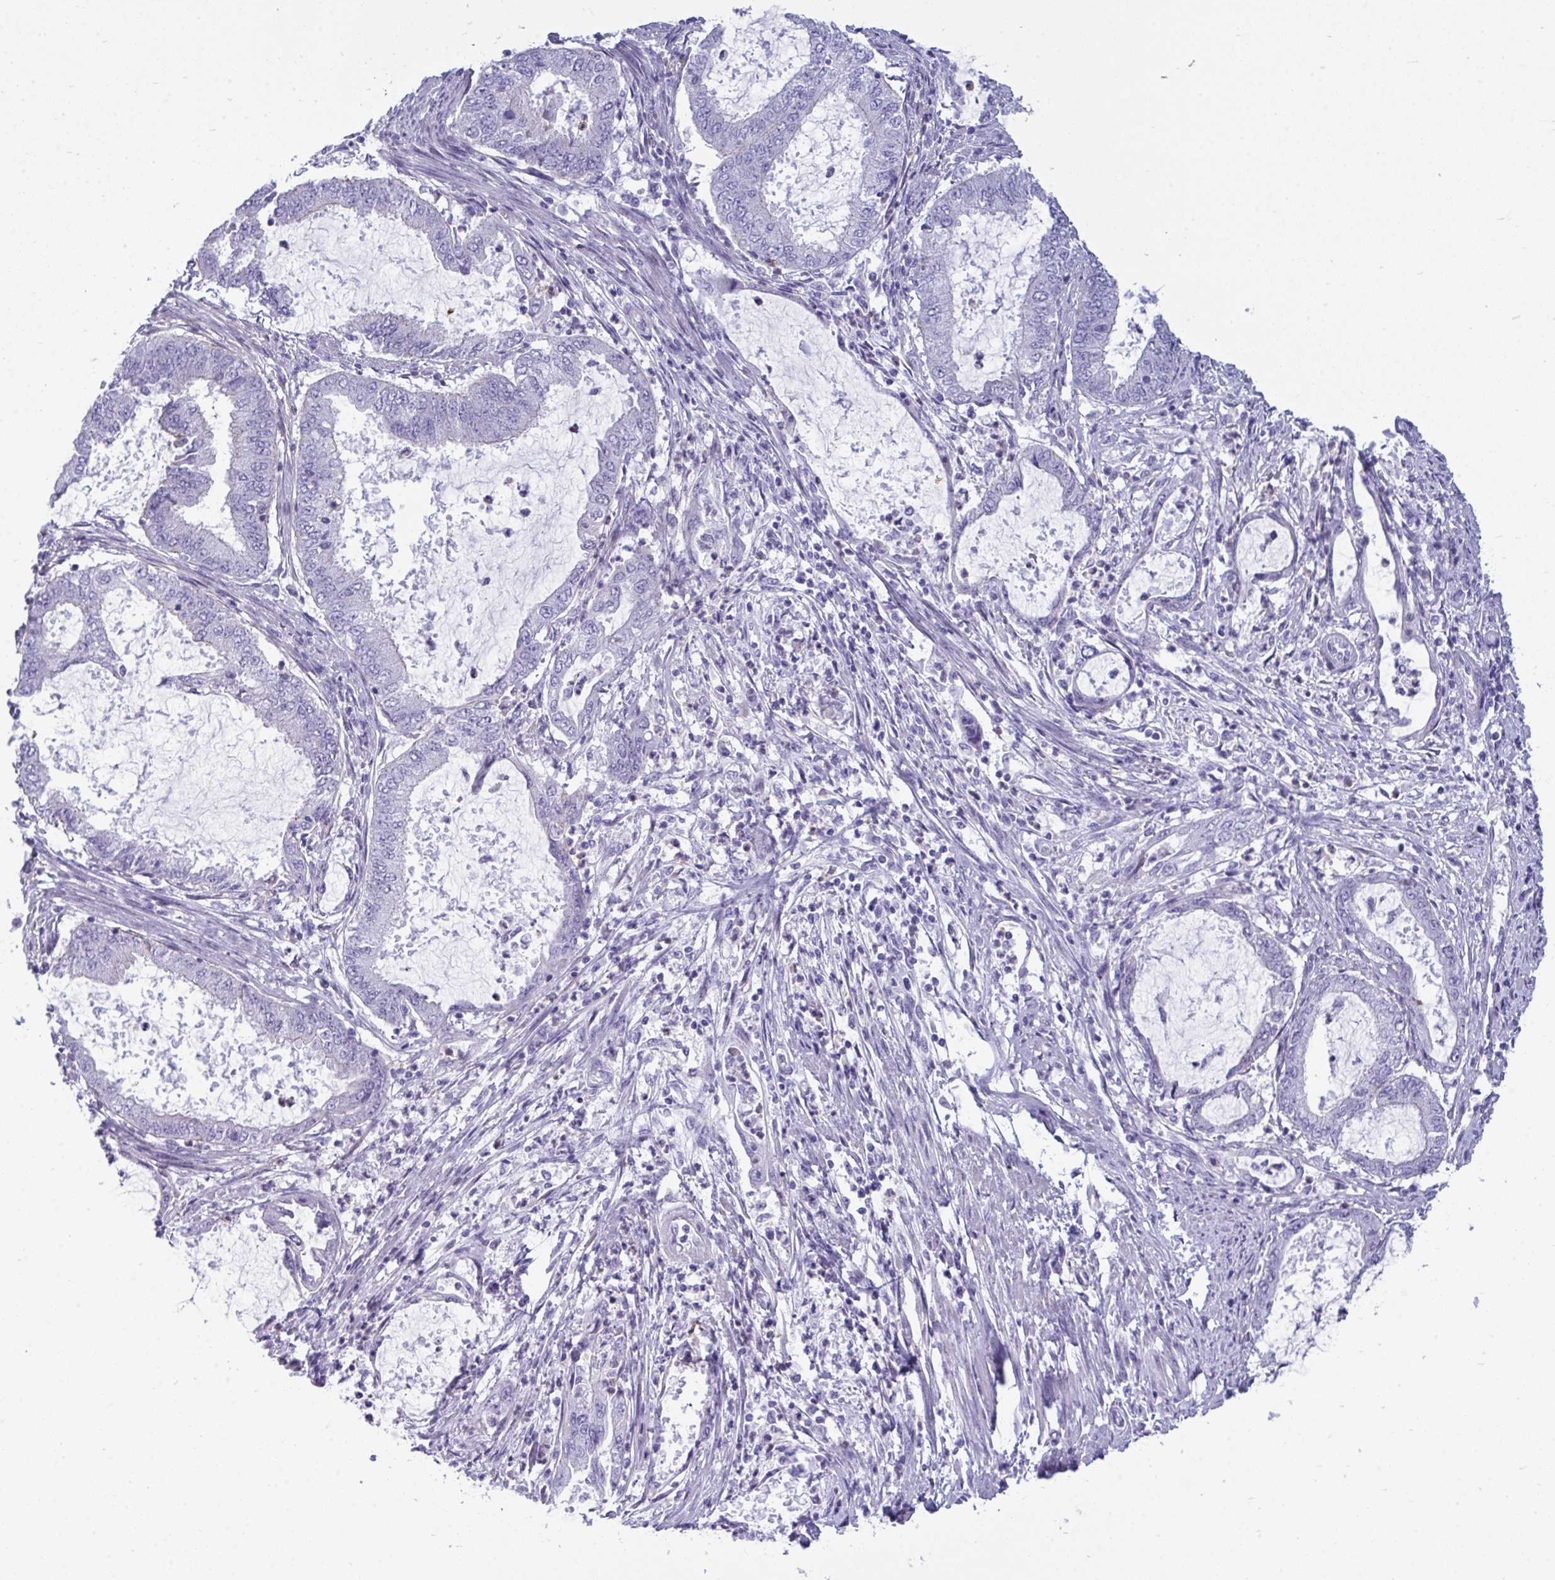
{"staining": {"intensity": "negative", "quantity": "none", "location": "none"}, "tissue": "endometrial cancer", "cell_type": "Tumor cells", "image_type": "cancer", "snomed": [{"axis": "morphology", "description": "Adenocarcinoma, NOS"}, {"axis": "topography", "description": "Endometrium"}], "caption": "Tumor cells show no significant positivity in endometrial adenocarcinoma.", "gene": "MYH10", "patient": {"sex": "female", "age": 51}}